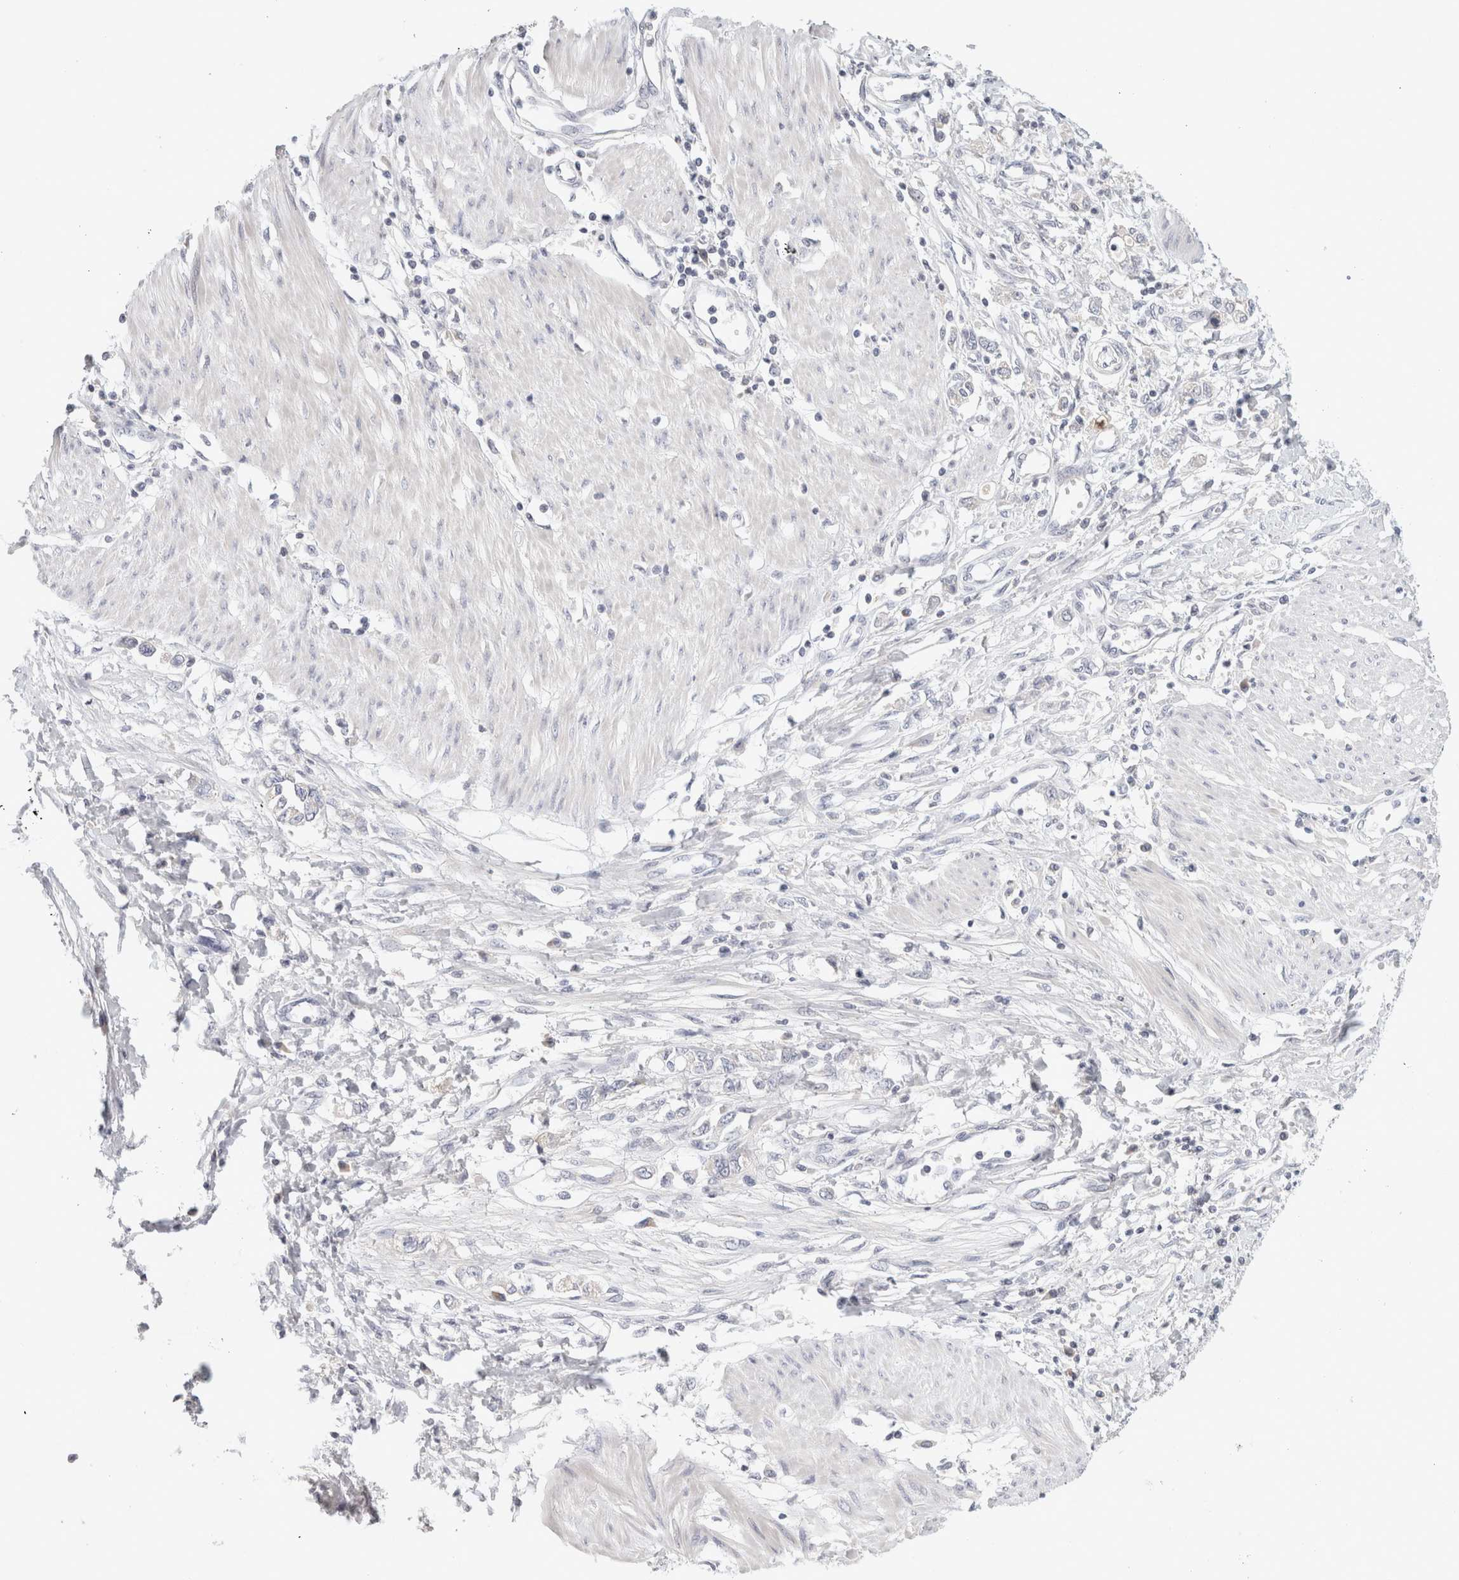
{"staining": {"intensity": "negative", "quantity": "none", "location": "none"}, "tissue": "stomach cancer", "cell_type": "Tumor cells", "image_type": "cancer", "snomed": [{"axis": "morphology", "description": "Adenocarcinoma, NOS"}, {"axis": "topography", "description": "Stomach"}], "caption": "IHC micrograph of neoplastic tissue: stomach cancer (adenocarcinoma) stained with DAB (3,3'-diaminobenzidine) demonstrates no significant protein staining in tumor cells.", "gene": "STK31", "patient": {"sex": "female", "age": 76}}